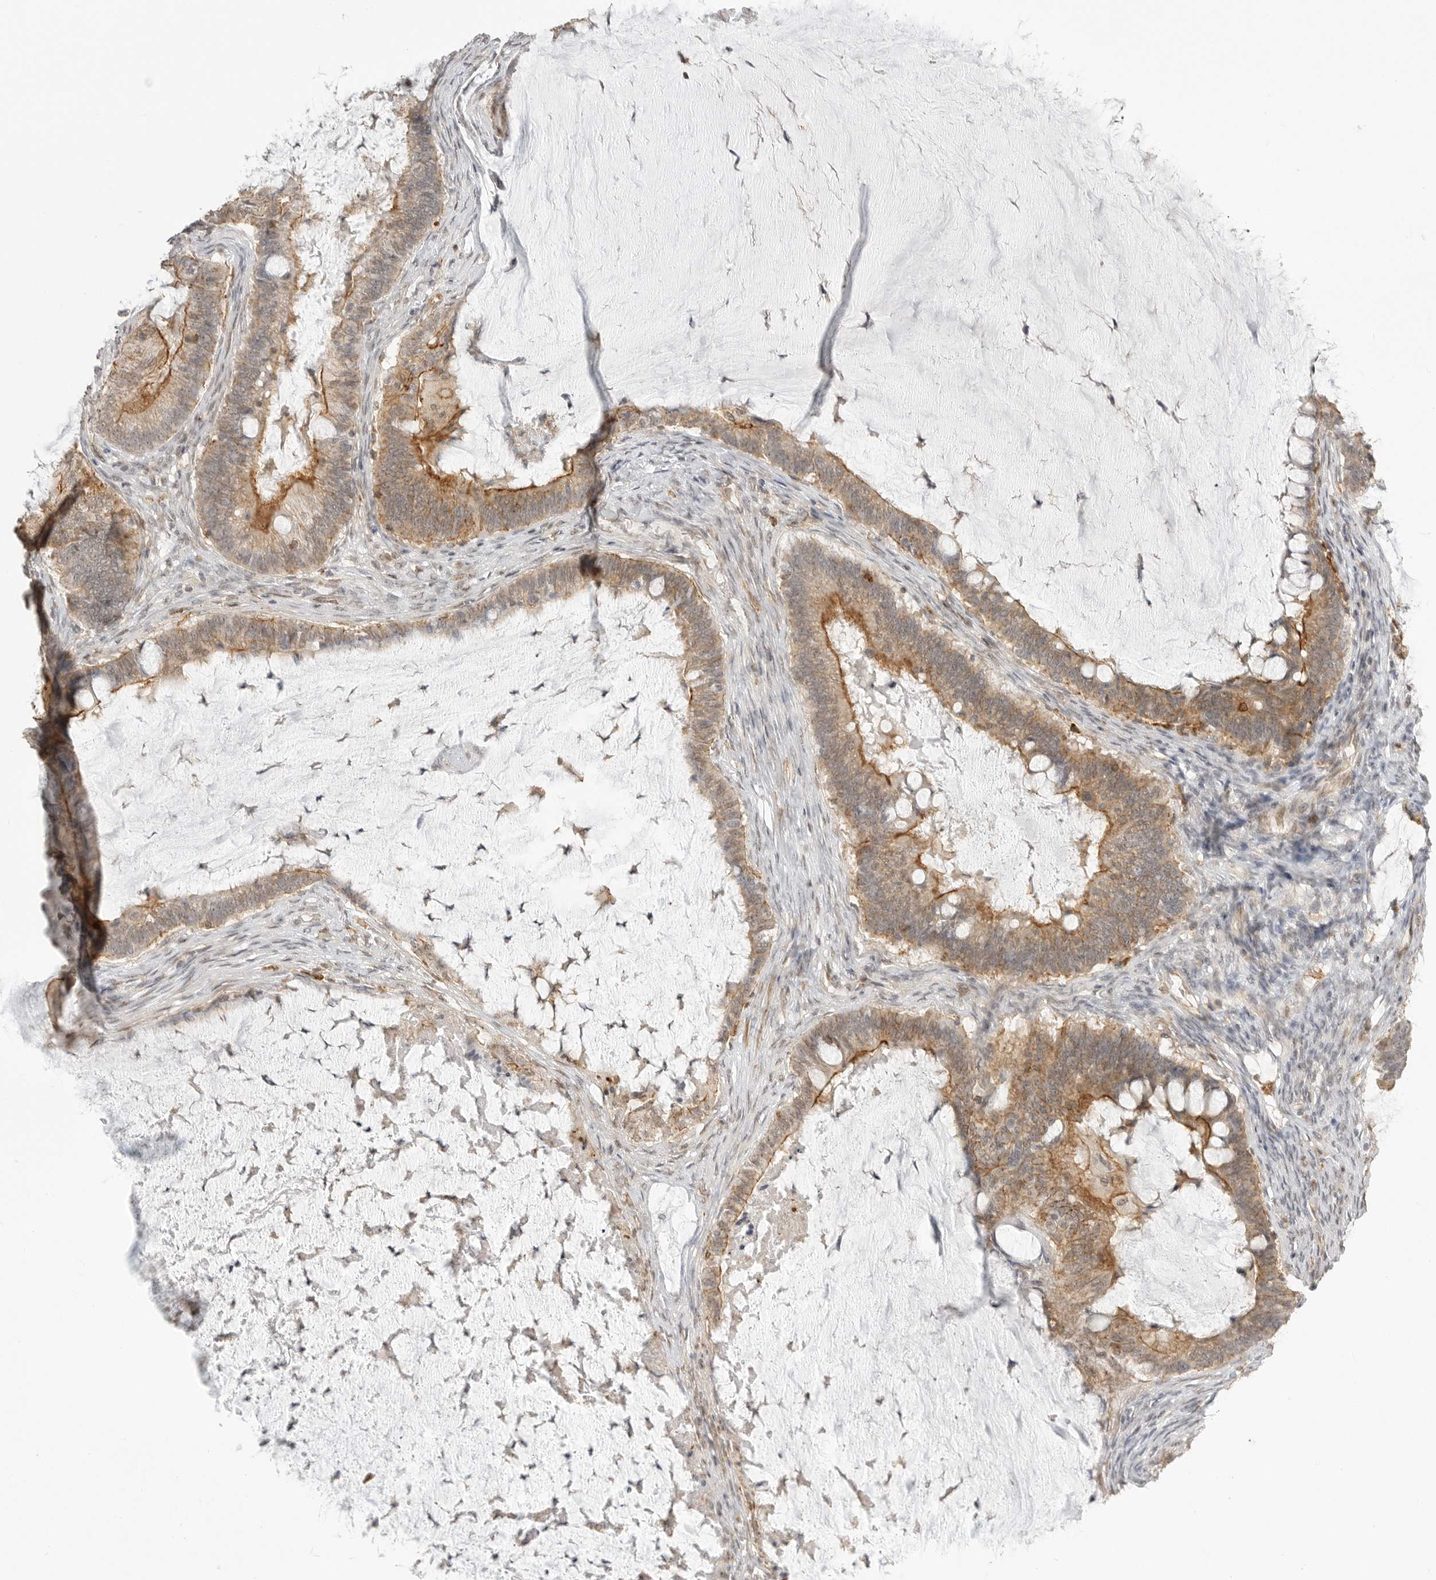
{"staining": {"intensity": "moderate", "quantity": ">75%", "location": "cytoplasmic/membranous"}, "tissue": "ovarian cancer", "cell_type": "Tumor cells", "image_type": "cancer", "snomed": [{"axis": "morphology", "description": "Cystadenocarcinoma, mucinous, NOS"}, {"axis": "topography", "description": "Ovary"}], "caption": "The image displays staining of ovarian cancer (mucinous cystadenocarcinoma), revealing moderate cytoplasmic/membranous protein staining (brown color) within tumor cells.", "gene": "GPC2", "patient": {"sex": "female", "age": 61}}